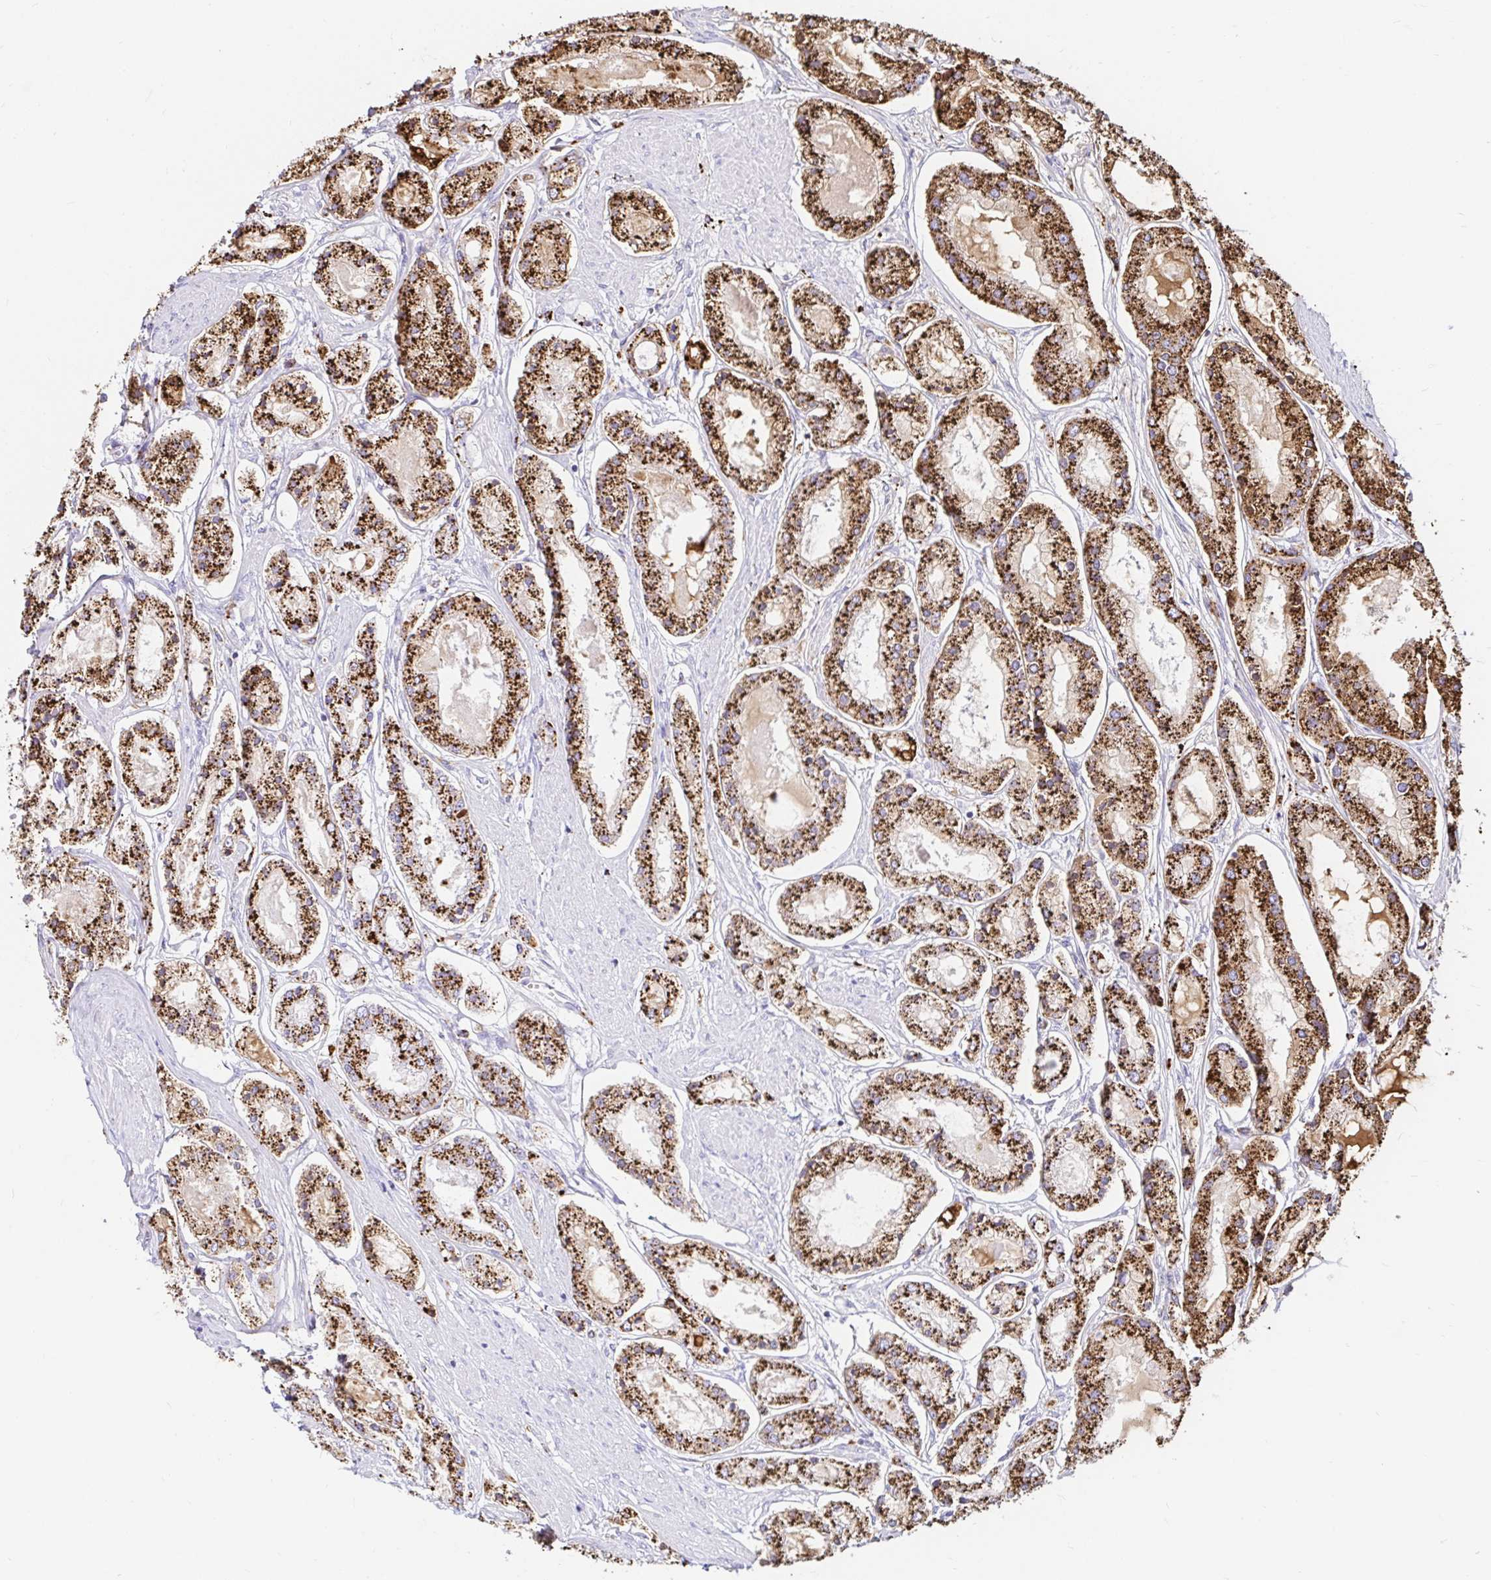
{"staining": {"intensity": "strong", "quantity": ">75%", "location": "cytoplasmic/membranous"}, "tissue": "prostate cancer", "cell_type": "Tumor cells", "image_type": "cancer", "snomed": [{"axis": "morphology", "description": "Adenocarcinoma, High grade"}, {"axis": "topography", "description": "Prostate"}], "caption": "A photomicrograph showing strong cytoplasmic/membranous expression in approximately >75% of tumor cells in prostate cancer, as visualized by brown immunohistochemical staining.", "gene": "FUCA1", "patient": {"sex": "male", "age": 66}}